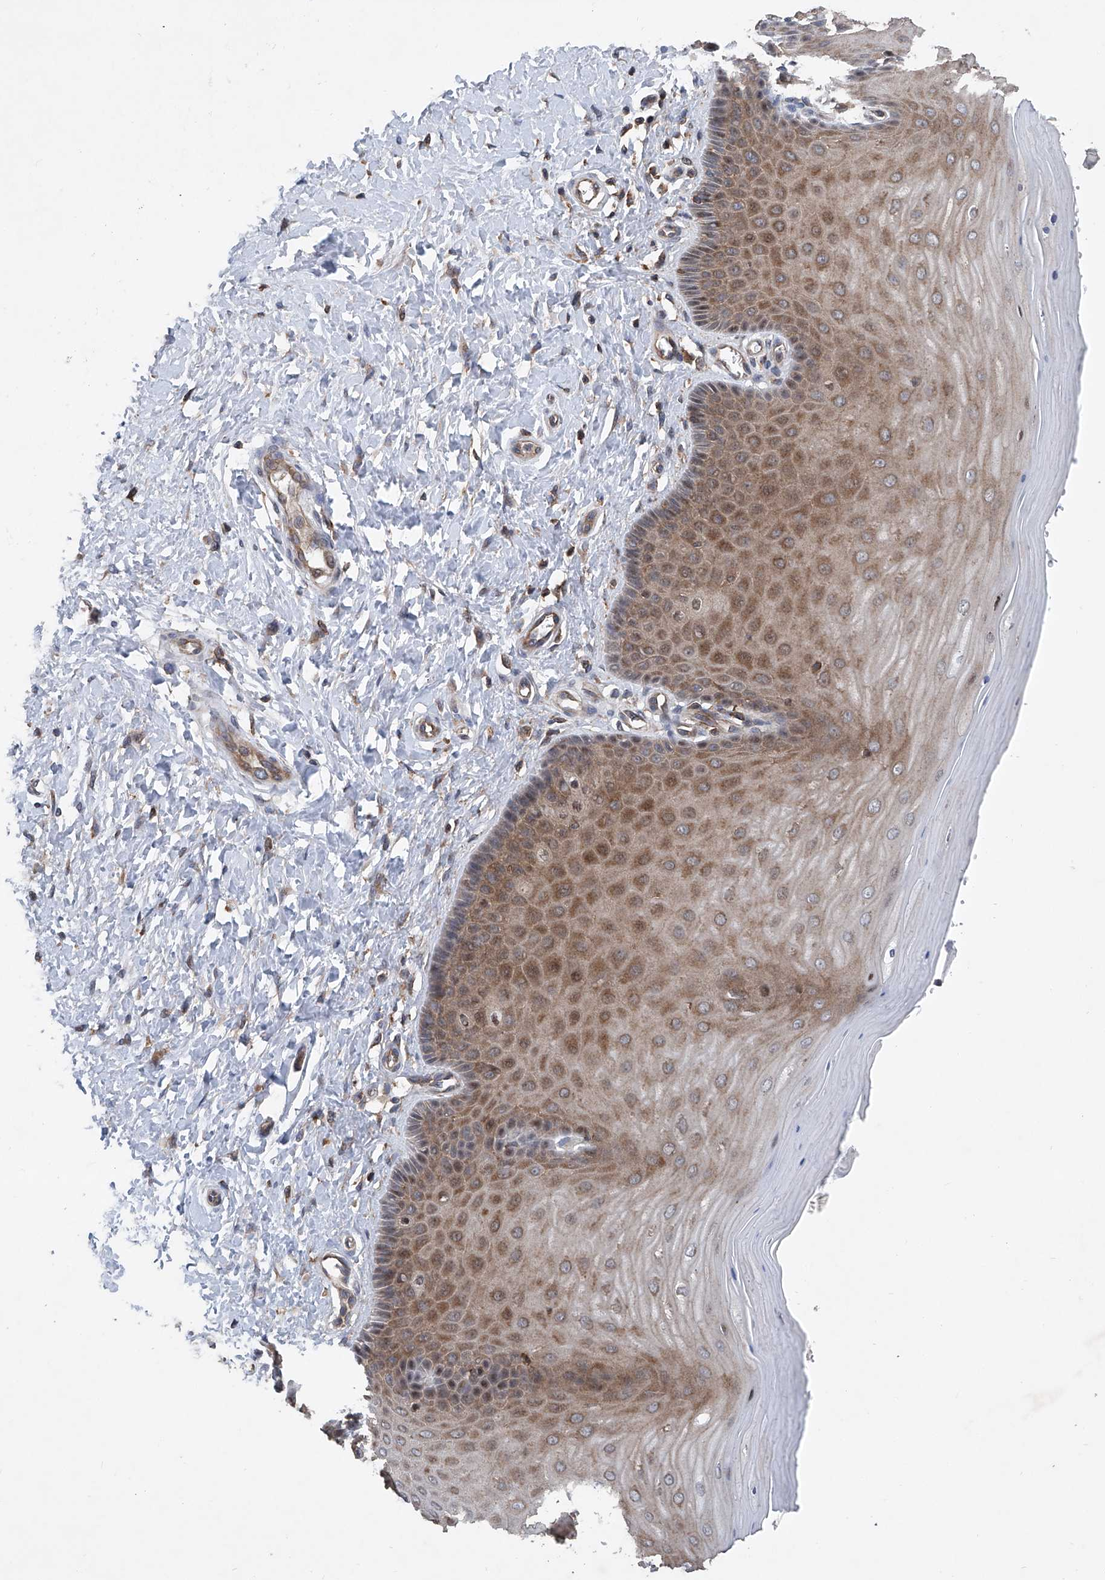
{"staining": {"intensity": "moderate", "quantity": "25%-75%", "location": "cytoplasmic/membranous"}, "tissue": "cervix", "cell_type": "Glandular cells", "image_type": "normal", "snomed": [{"axis": "morphology", "description": "Normal tissue, NOS"}, {"axis": "topography", "description": "Cervix"}], "caption": "Immunohistochemistry of benign cervix exhibits medium levels of moderate cytoplasmic/membranous positivity in about 25%-75% of glandular cells.", "gene": "SMAP1", "patient": {"sex": "female", "age": 55}}